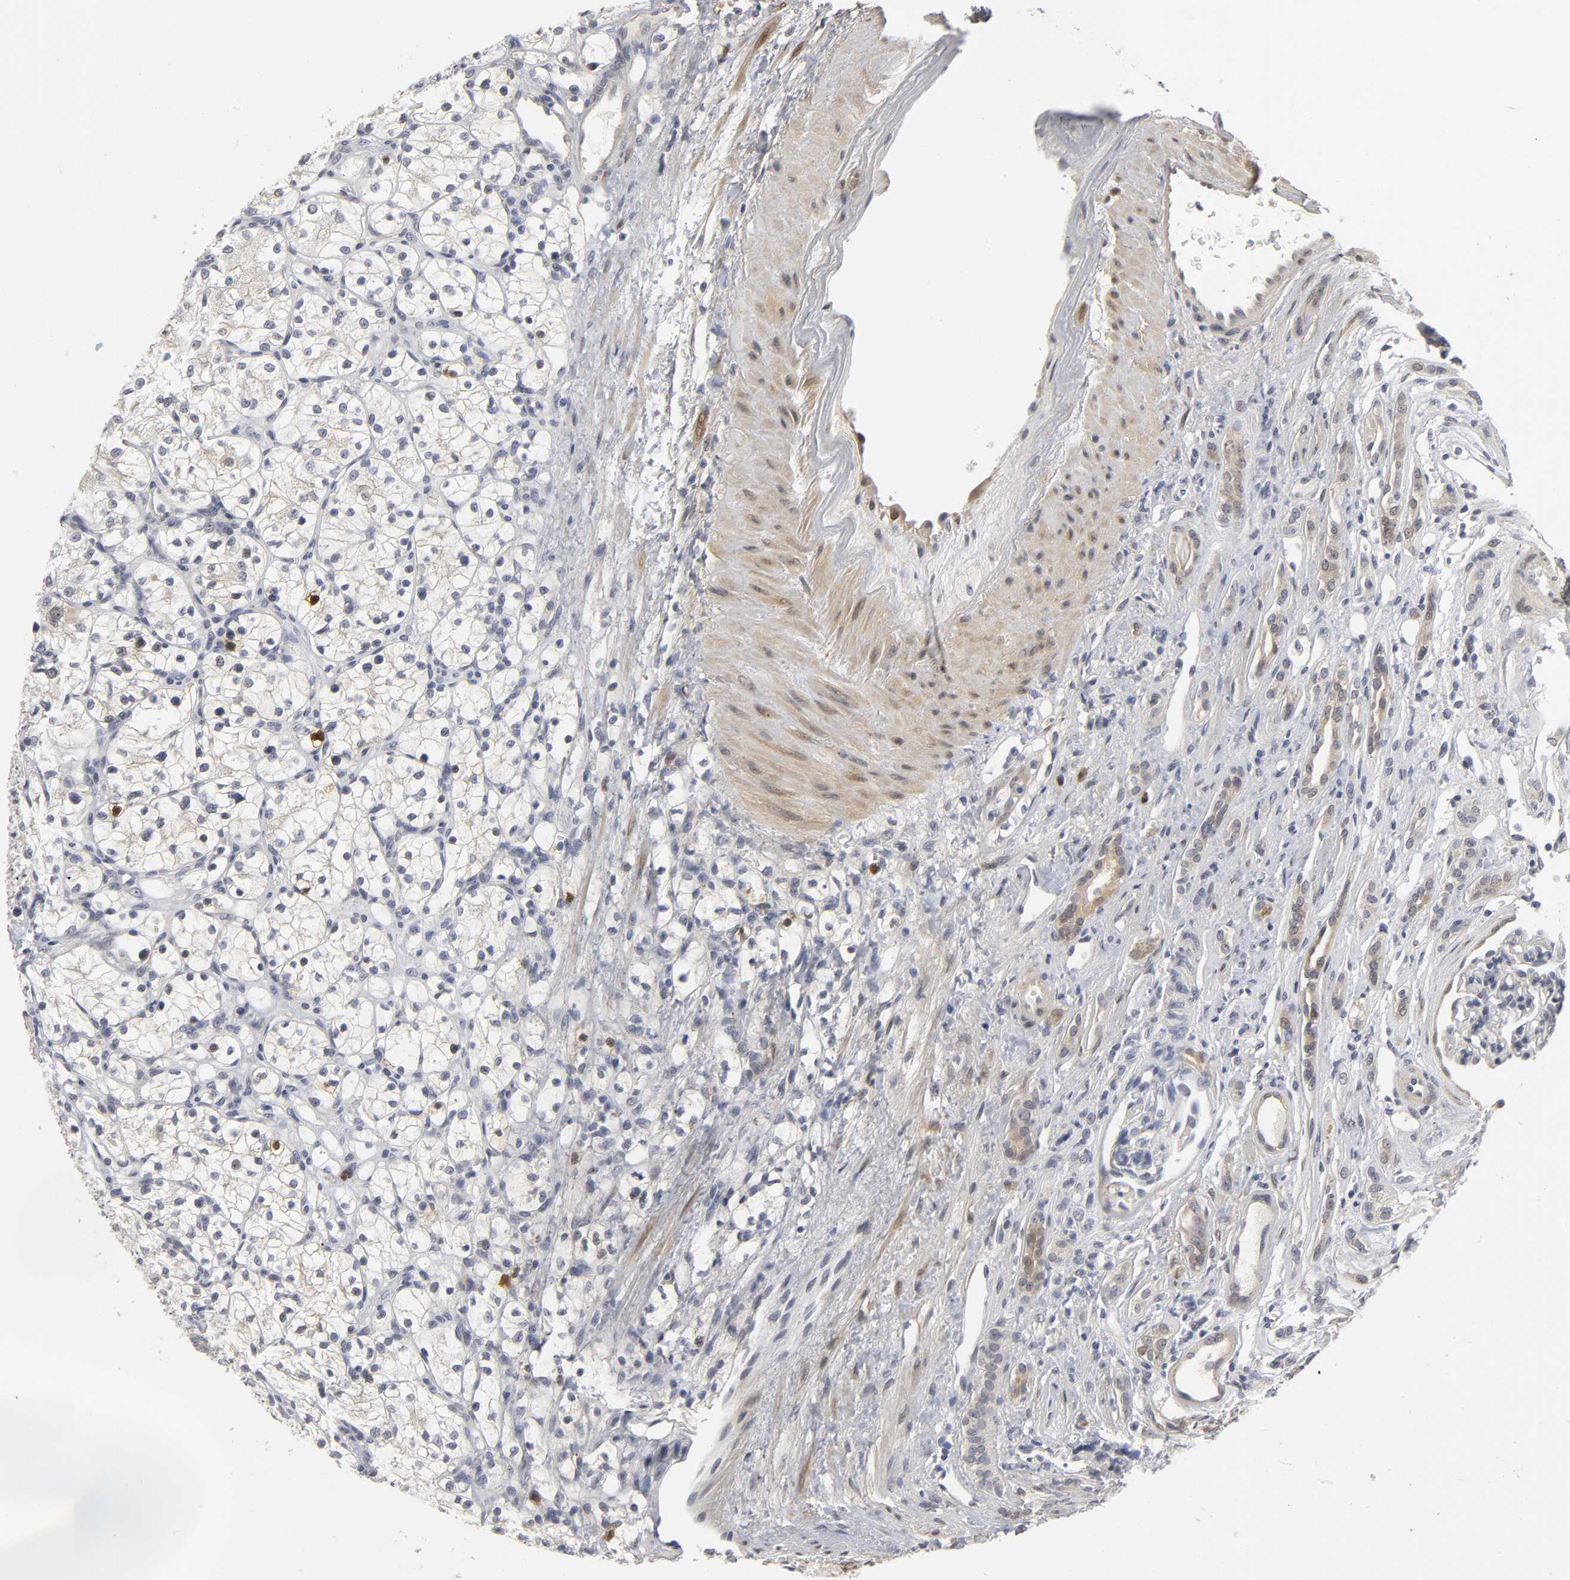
{"staining": {"intensity": "negative", "quantity": "none", "location": "none"}, "tissue": "renal cancer", "cell_type": "Tumor cells", "image_type": "cancer", "snomed": [{"axis": "morphology", "description": "Adenocarcinoma, NOS"}, {"axis": "topography", "description": "Kidney"}], "caption": "High power microscopy histopathology image of an immunohistochemistry image of renal cancer, revealing no significant expression in tumor cells.", "gene": "PDLIM3", "patient": {"sex": "female", "age": 60}}